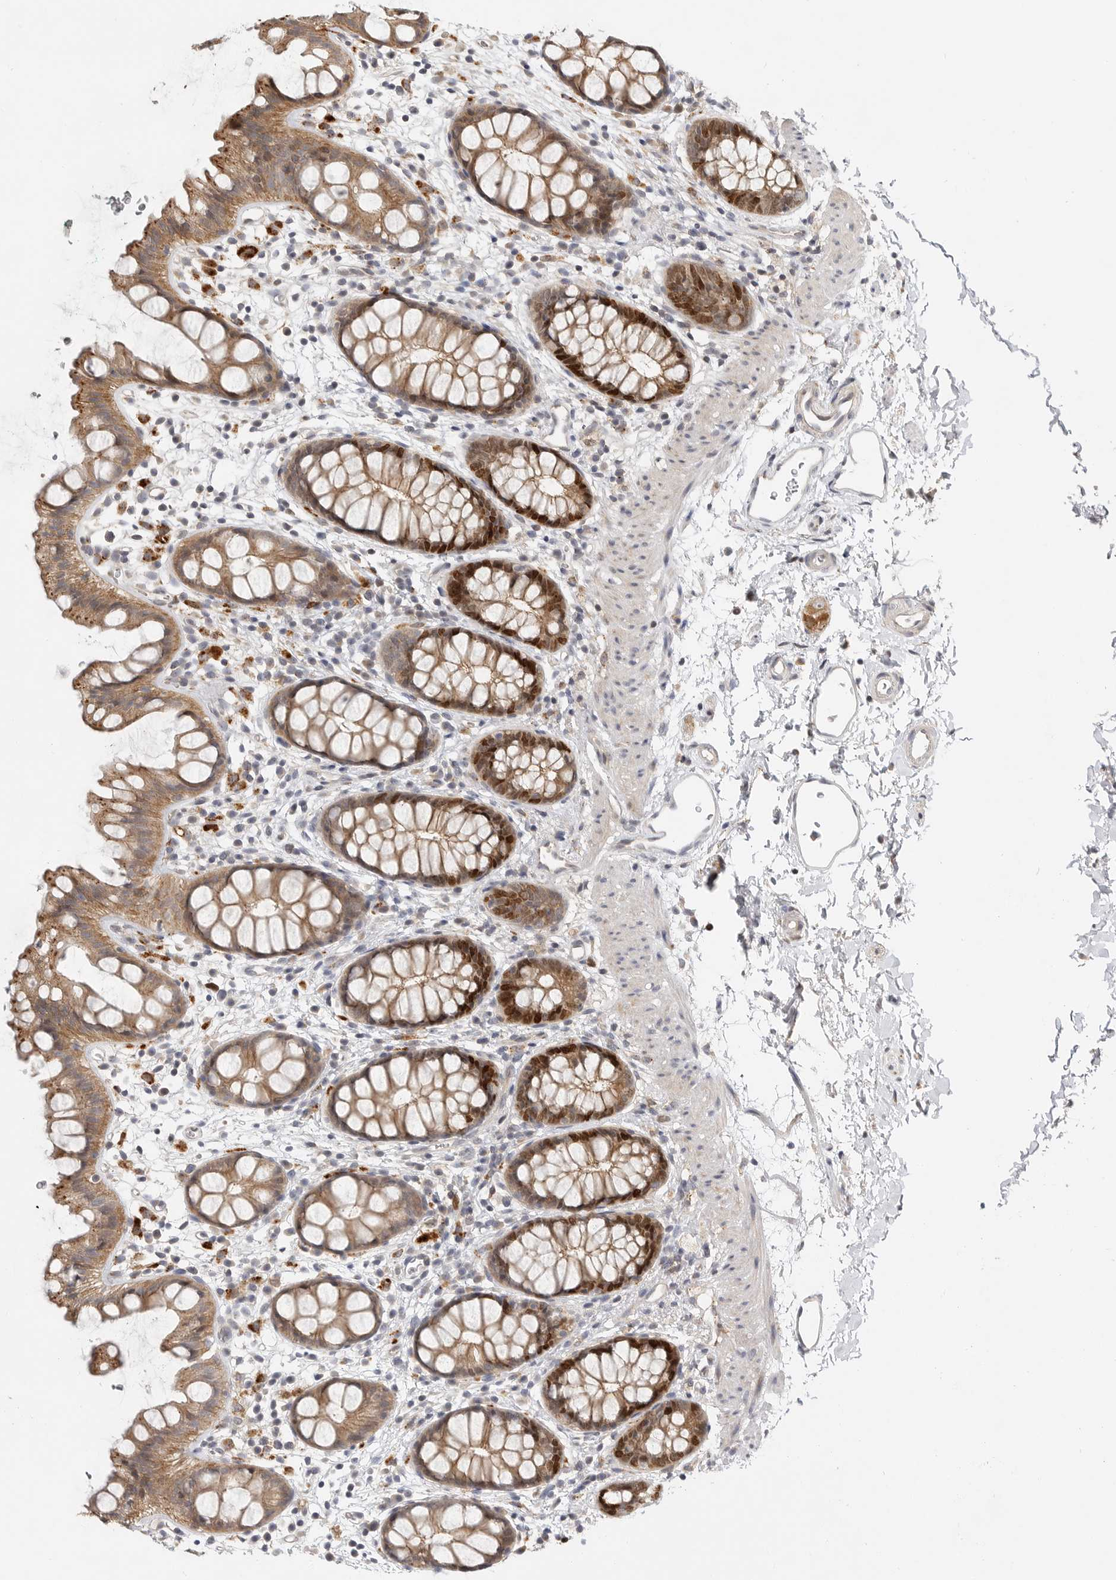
{"staining": {"intensity": "moderate", "quantity": ">75%", "location": "cytoplasmic/membranous,nuclear"}, "tissue": "rectum", "cell_type": "Glandular cells", "image_type": "normal", "snomed": [{"axis": "morphology", "description": "Normal tissue, NOS"}, {"axis": "topography", "description": "Rectum"}], "caption": "Rectum stained with immunohistochemistry demonstrates moderate cytoplasmic/membranous,nuclear expression in approximately >75% of glandular cells.", "gene": "CSNK1G3", "patient": {"sex": "female", "age": 65}}